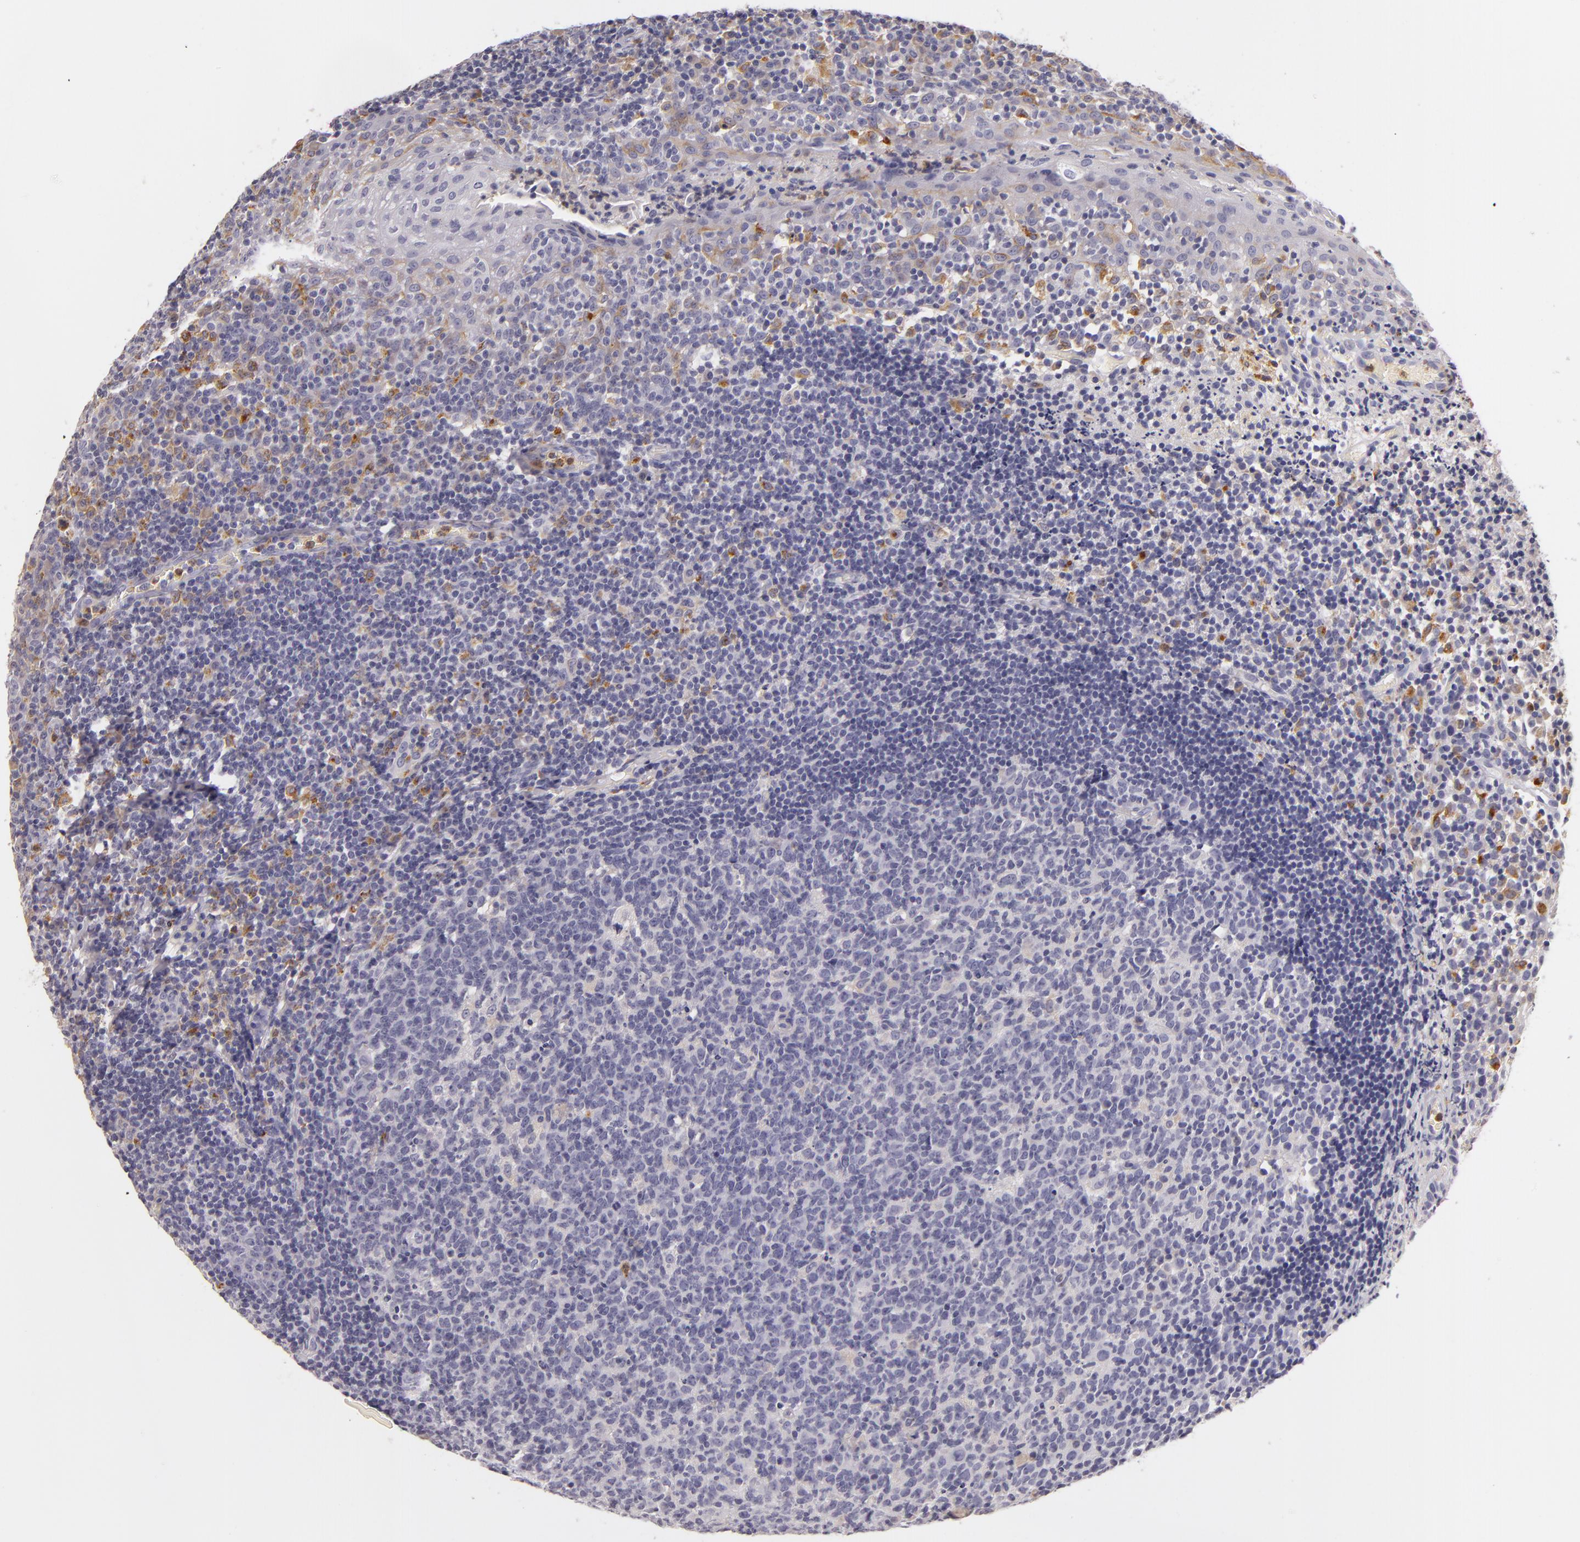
{"staining": {"intensity": "negative", "quantity": "none", "location": "none"}, "tissue": "tonsil", "cell_type": "Germinal center cells", "image_type": "normal", "snomed": [{"axis": "morphology", "description": "Normal tissue, NOS"}, {"axis": "topography", "description": "Tonsil"}], "caption": "Immunohistochemistry (IHC) micrograph of unremarkable human tonsil stained for a protein (brown), which displays no positivity in germinal center cells. (DAB (3,3'-diaminobenzidine) immunohistochemistry visualized using brightfield microscopy, high magnification).", "gene": "TLR8", "patient": {"sex": "male", "age": 6}}